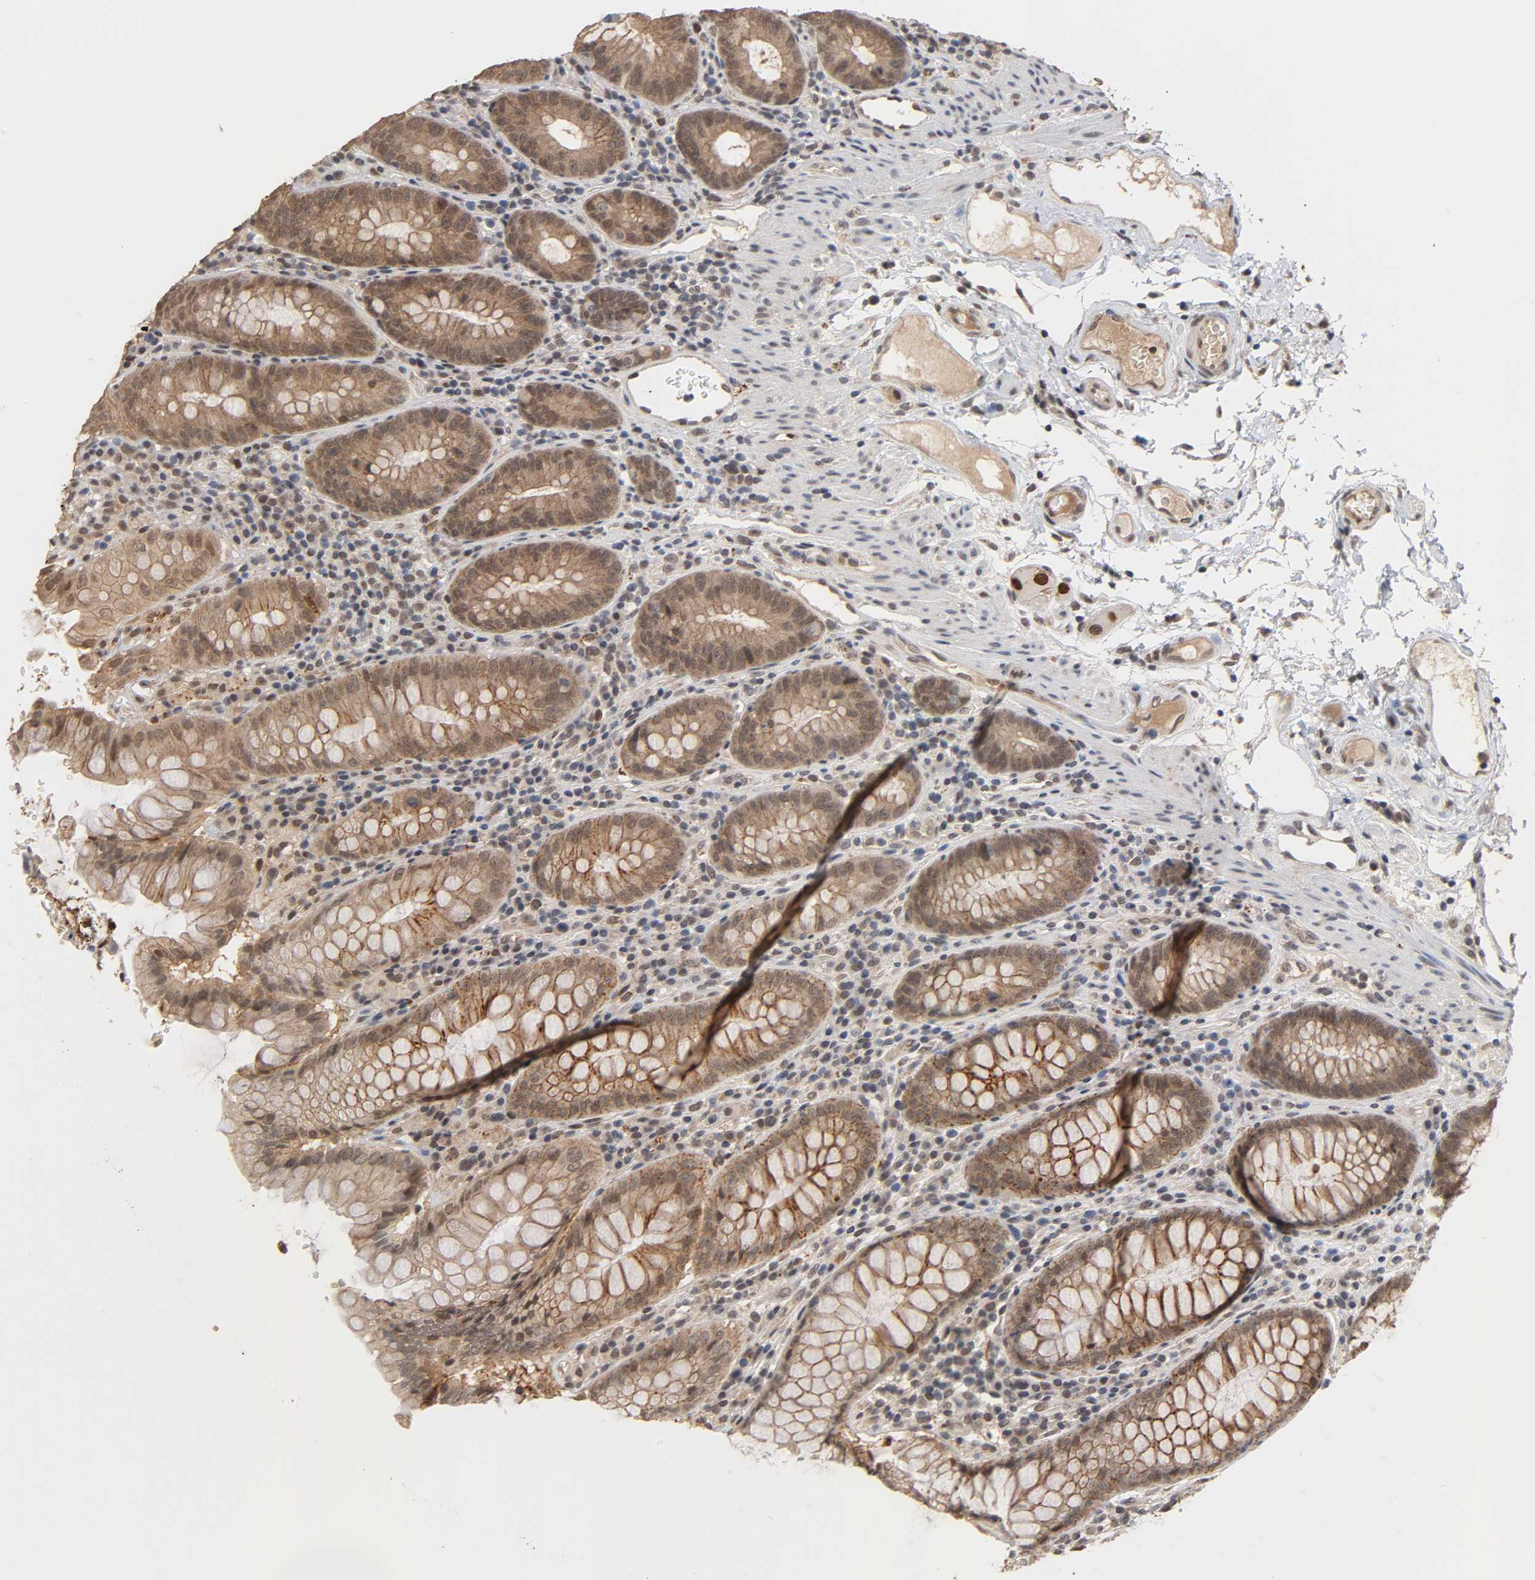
{"staining": {"intensity": "moderate", "quantity": "25%-75%", "location": "nuclear"}, "tissue": "colon", "cell_type": "Endothelial cells", "image_type": "normal", "snomed": [{"axis": "morphology", "description": "Normal tissue, NOS"}, {"axis": "topography", "description": "Colon"}], "caption": "A histopathology image of human colon stained for a protein shows moderate nuclear brown staining in endothelial cells. The protein of interest is stained brown, and the nuclei are stained in blue (DAB IHC with brightfield microscopy, high magnification).", "gene": "HTR1E", "patient": {"sex": "female", "age": 46}}